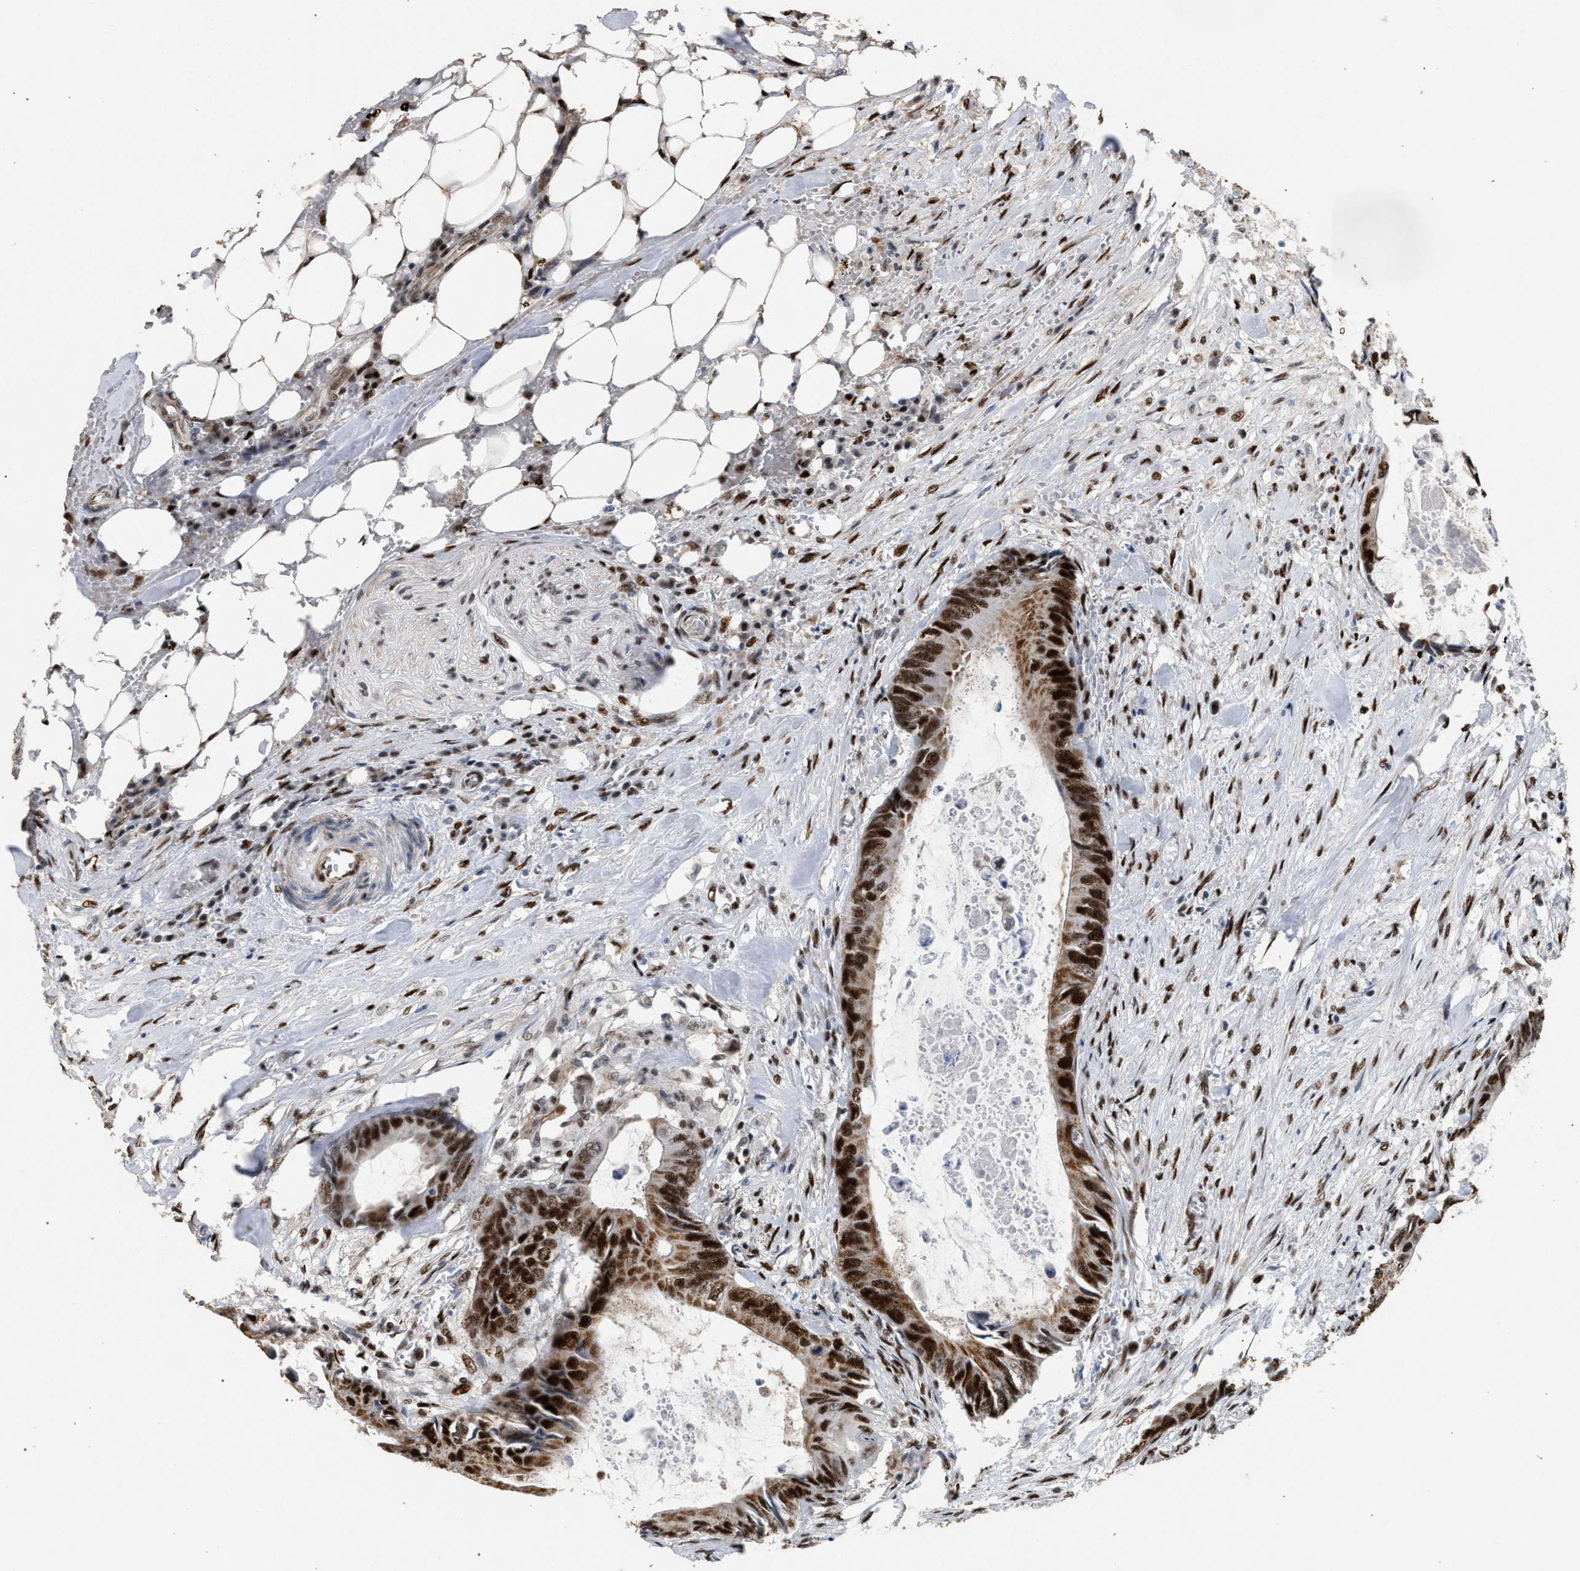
{"staining": {"intensity": "strong", "quantity": ">75%", "location": "cytoplasmic/membranous,nuclear"}, "tissue": "colorectal cancer", "cell_type": "Tumor cells", "image_type": "cancer", "snomed": [{"axis": "morphology", "description": "Normal tissue, NOS"}, {"axis": "morphology", "description": "Adenocarcinoma, NOS"}, {"axis": "topography", "description": "Rectum"}, {"axis": "topography", "description": "Peripheral nerve tissue"}], "caption": "The photomicrograph reveals staining of colorectal cancer, revealing strong cytoplasmic/membranous and nuclear protein expression (brown color) within tumor cells.", "gene": "TP53BP1", "patient": {"sex": "female", "age": 77}}